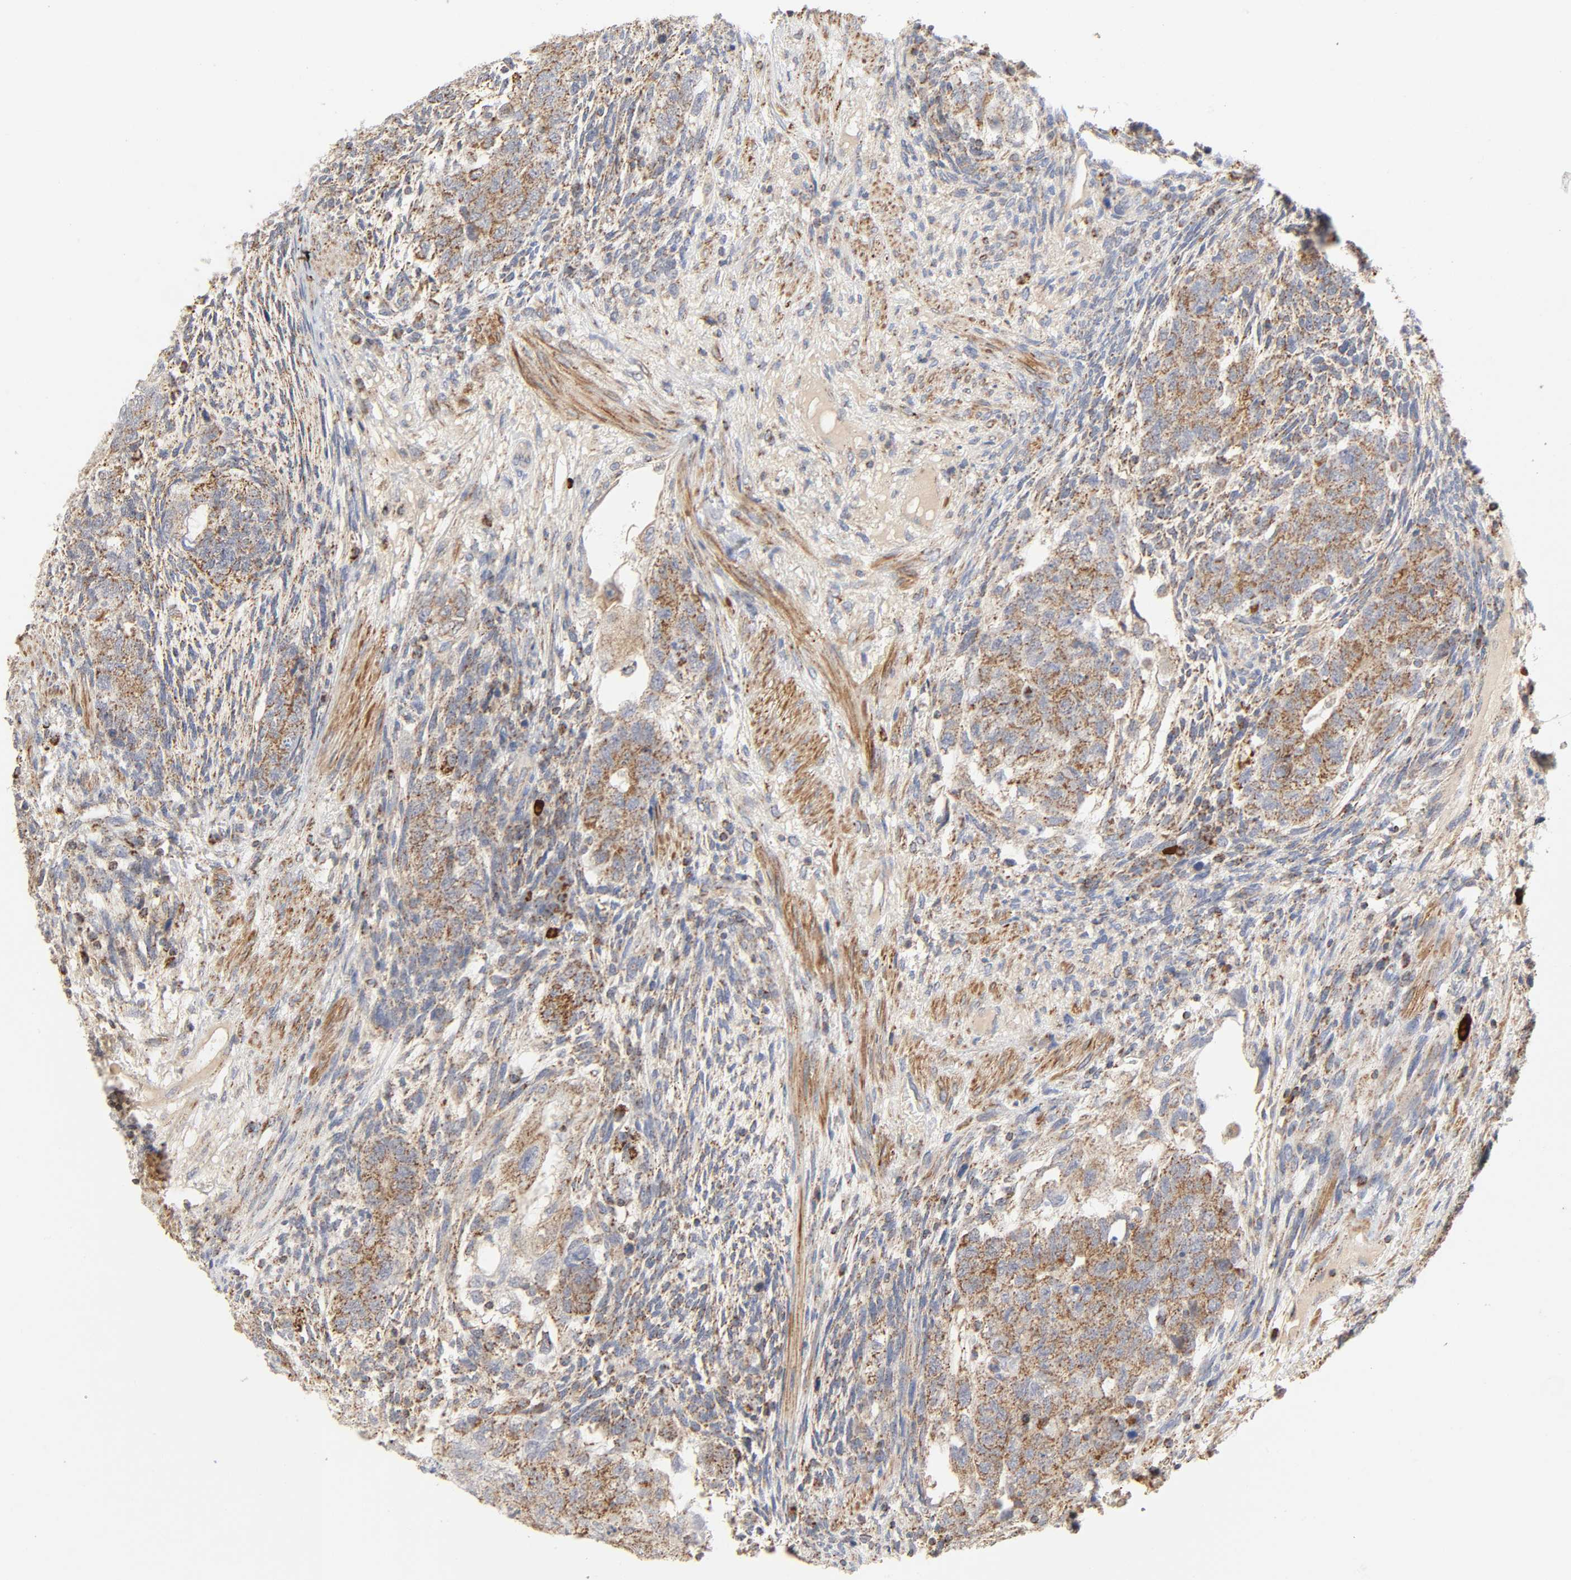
{"staining": {"intensity": "moderate", "quantity": ">75%", "location": "cytoplasmic/membranous"}, "tissue": "testis cancer", "cell_type": "Tumor cells", "image_type": "cancer", "snomed": [{"axis": "morphology", "description": "Normal tissue, NOS"}, {"axis": "morphology", "description": "Carcinoma, Embryonal, NOS"}, {"axis": "topography", "description": "Testis"}], "caption": "The histopathology image shows a brown stain indicating the presence of a protein in the cytoplasmic/membranous of tumor cells in embryonal carcinoma (testis).", "gene": "SYT16", "patient": {"sex": "male", "age": 36}}